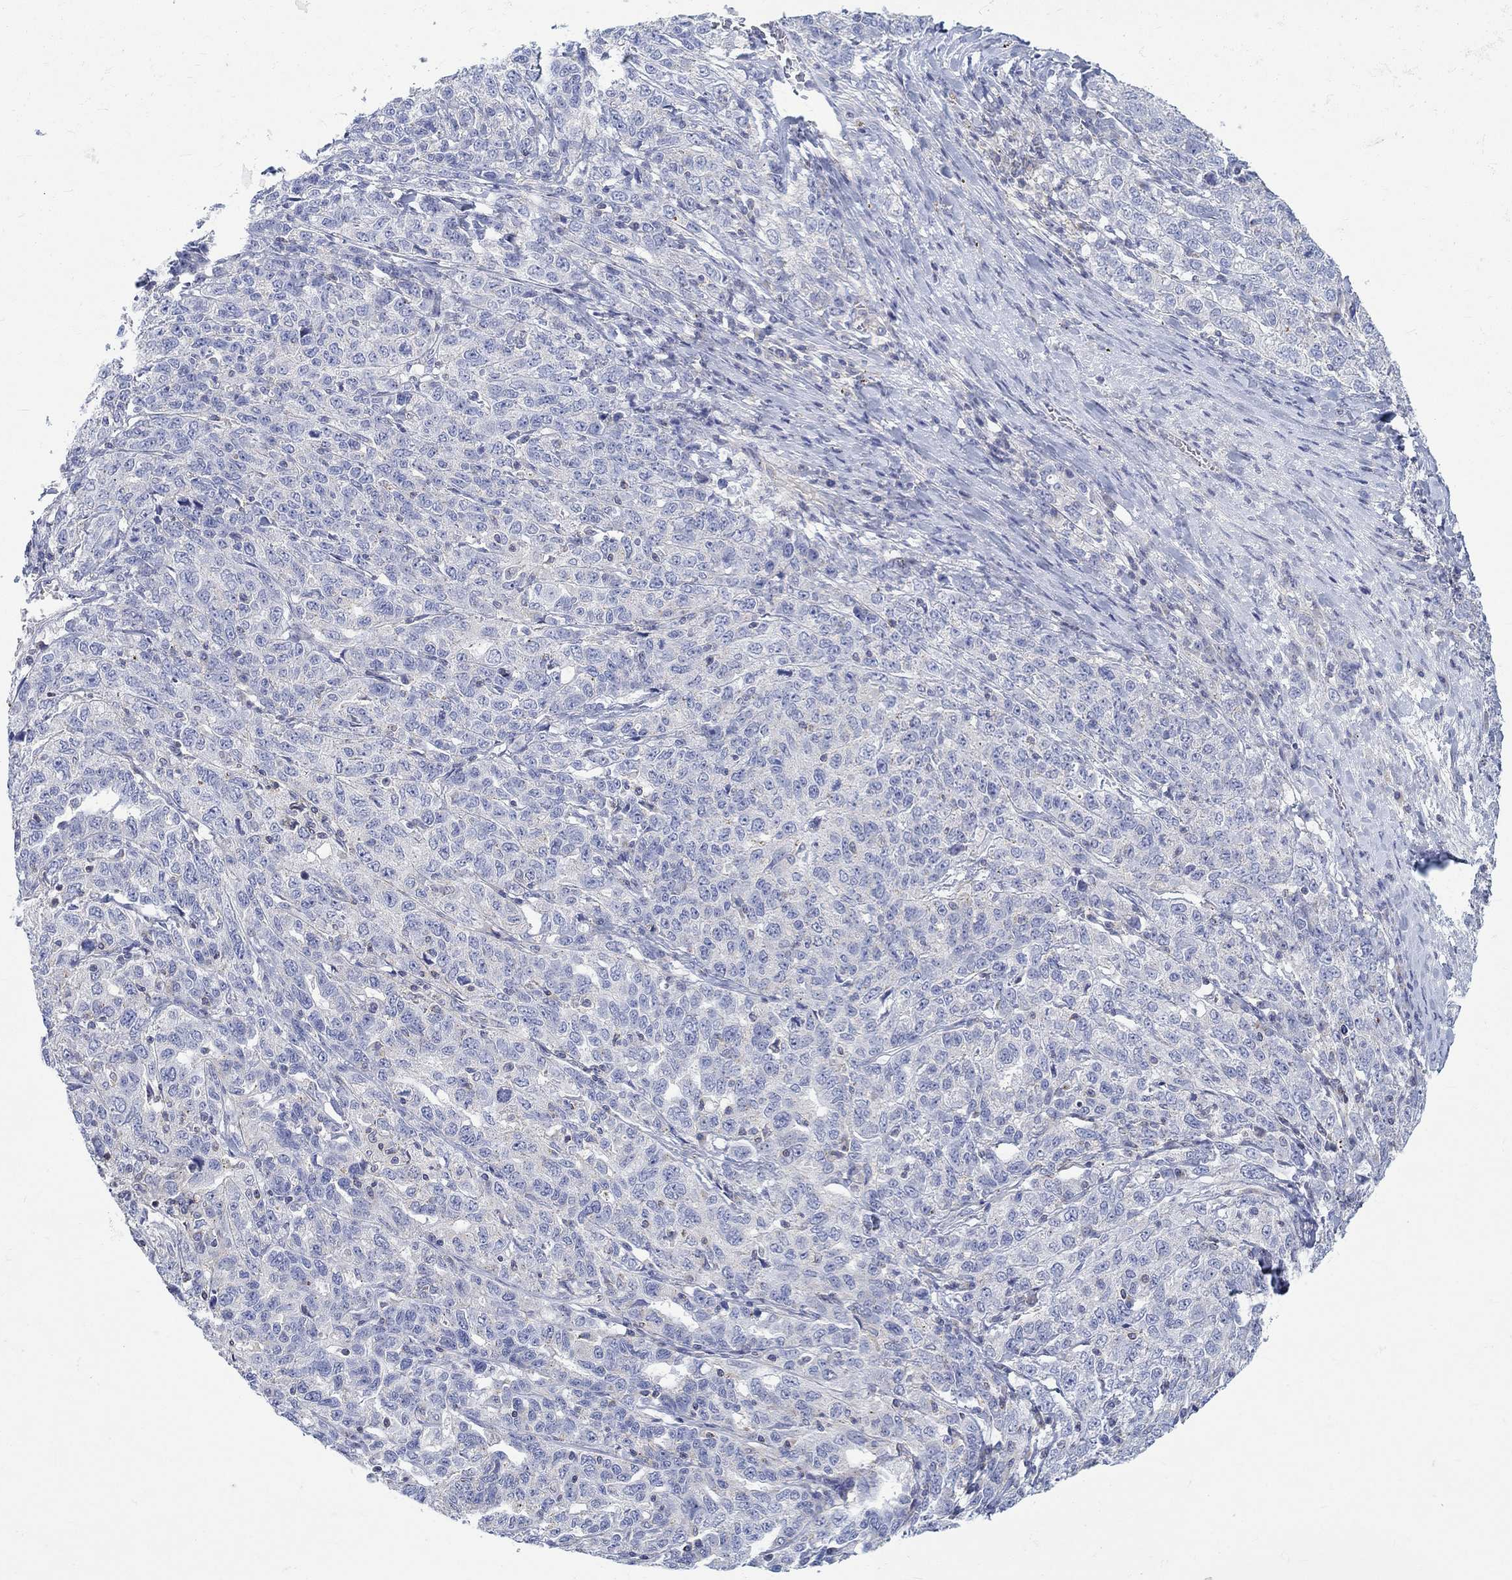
{"staining": {"intensity": "negative", "quantity": "none", "location": "none"}, "tissue": "ovarian cancer", "cell_type": "Tumor cells", "image_type": "cancer", "snomed": [{"axis": "morphology", "description": "Cystadenocarcinoma, serous, NOS"}, {"axis": "topography", "description": "Ovary"}], "caption": "DAB (3,3'-diaminobenzidine) immunohistochemical staining of ovarian cancer reveals no significant expression in tumor cells.", "gene": "NAV3", "patient": {"sex": "female", "age": 71}}